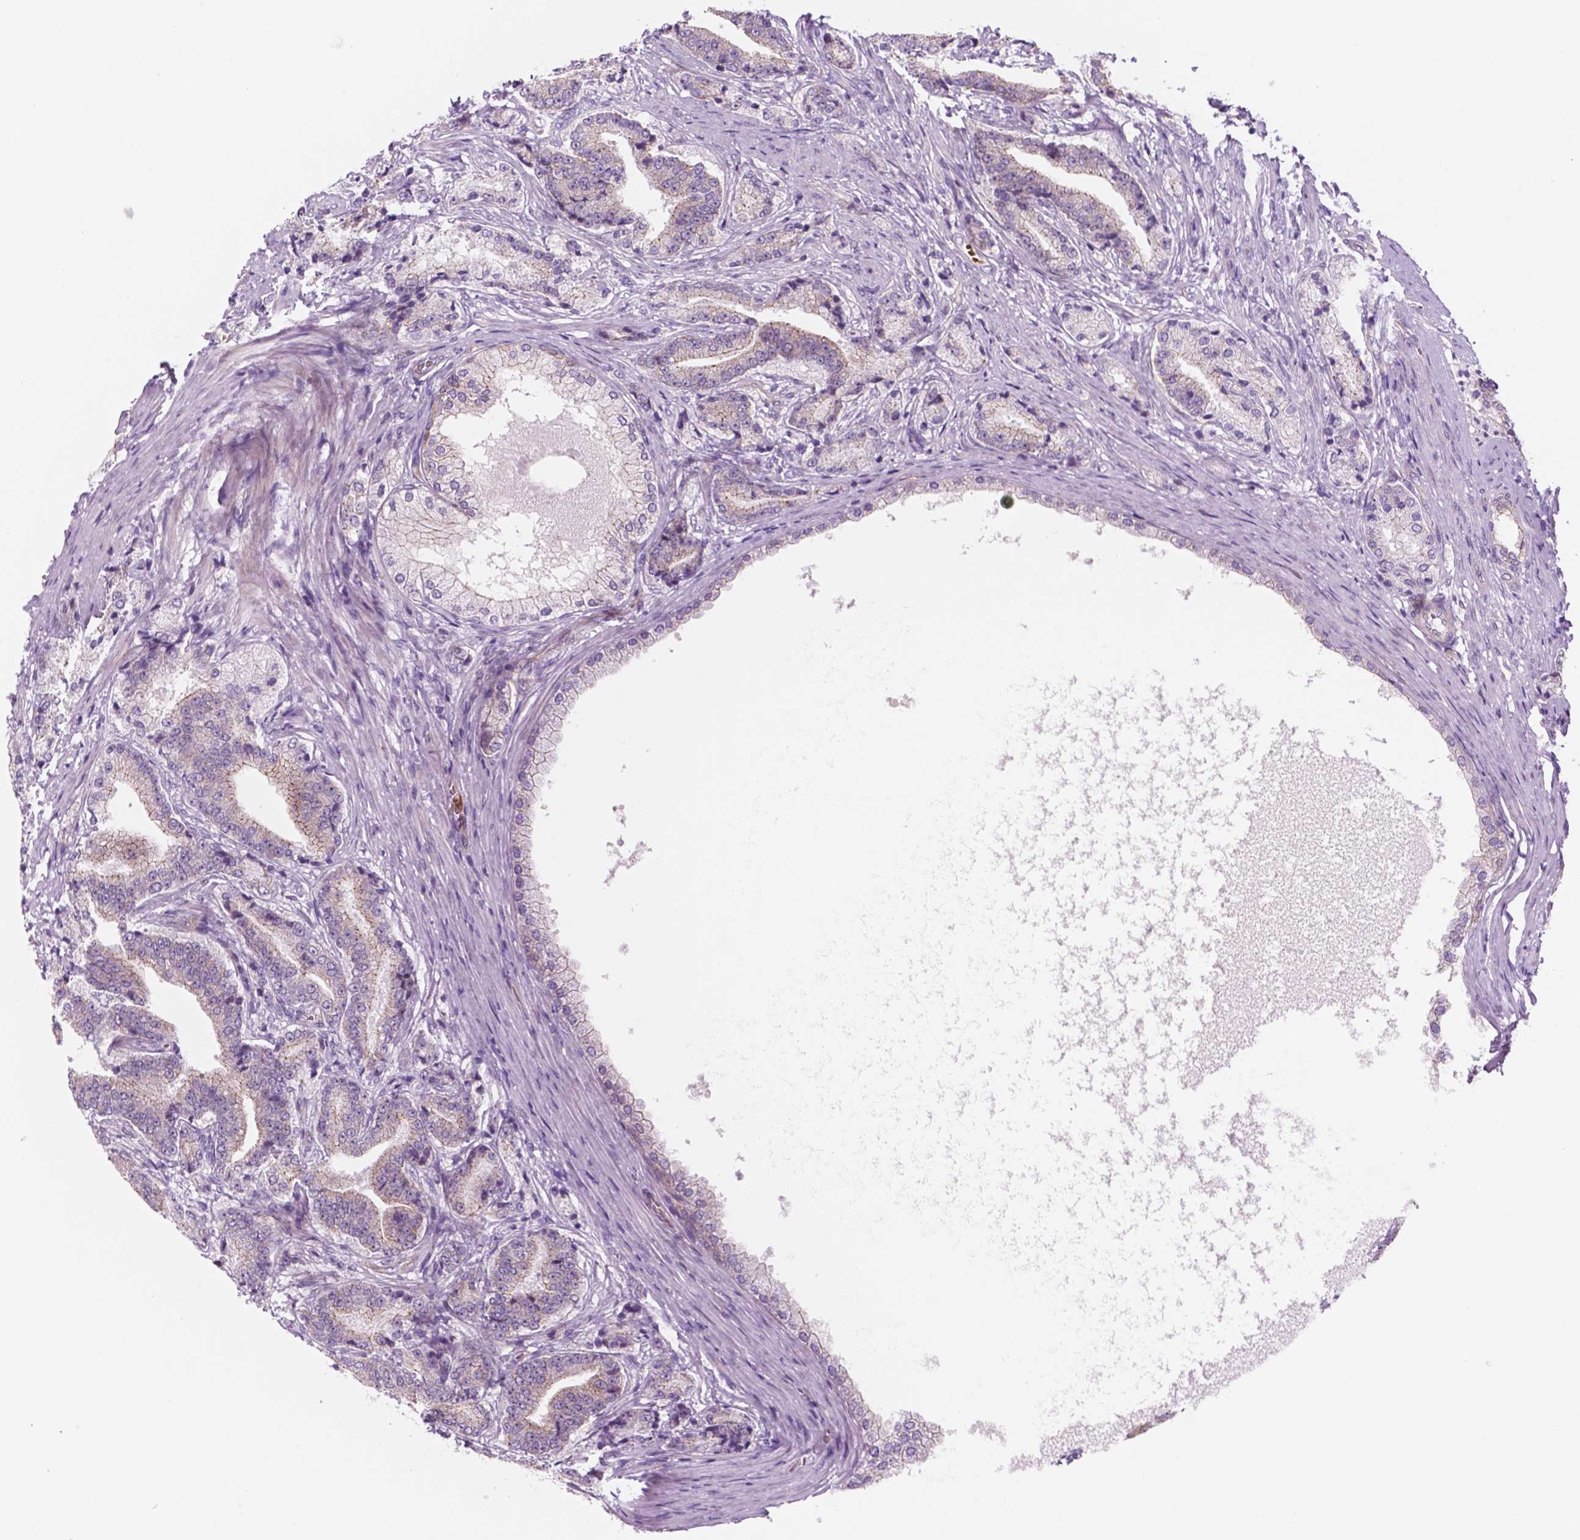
{"staining": {"intensity": "weak", "quantity": "<25%", "location": "cytoplasmic/membranous"}, "tissue": "prostate cancer", "cell_type": "Tumor cells", "image_type": "cancer", "snomed": [{"axis": "morphology", "description": "Adenocarcinoma, High grade"}, {"axis": "topography", "description": "Prostate and seminal vesicle, NOS"}], "caption": "Prostate cancer (adenocarcinoma (high-grade)) was stained to show a protein in brown. There is no significant expression in tumor cells.", "gene": "RND3", "patient": {"sex": "male", "age": 61}}